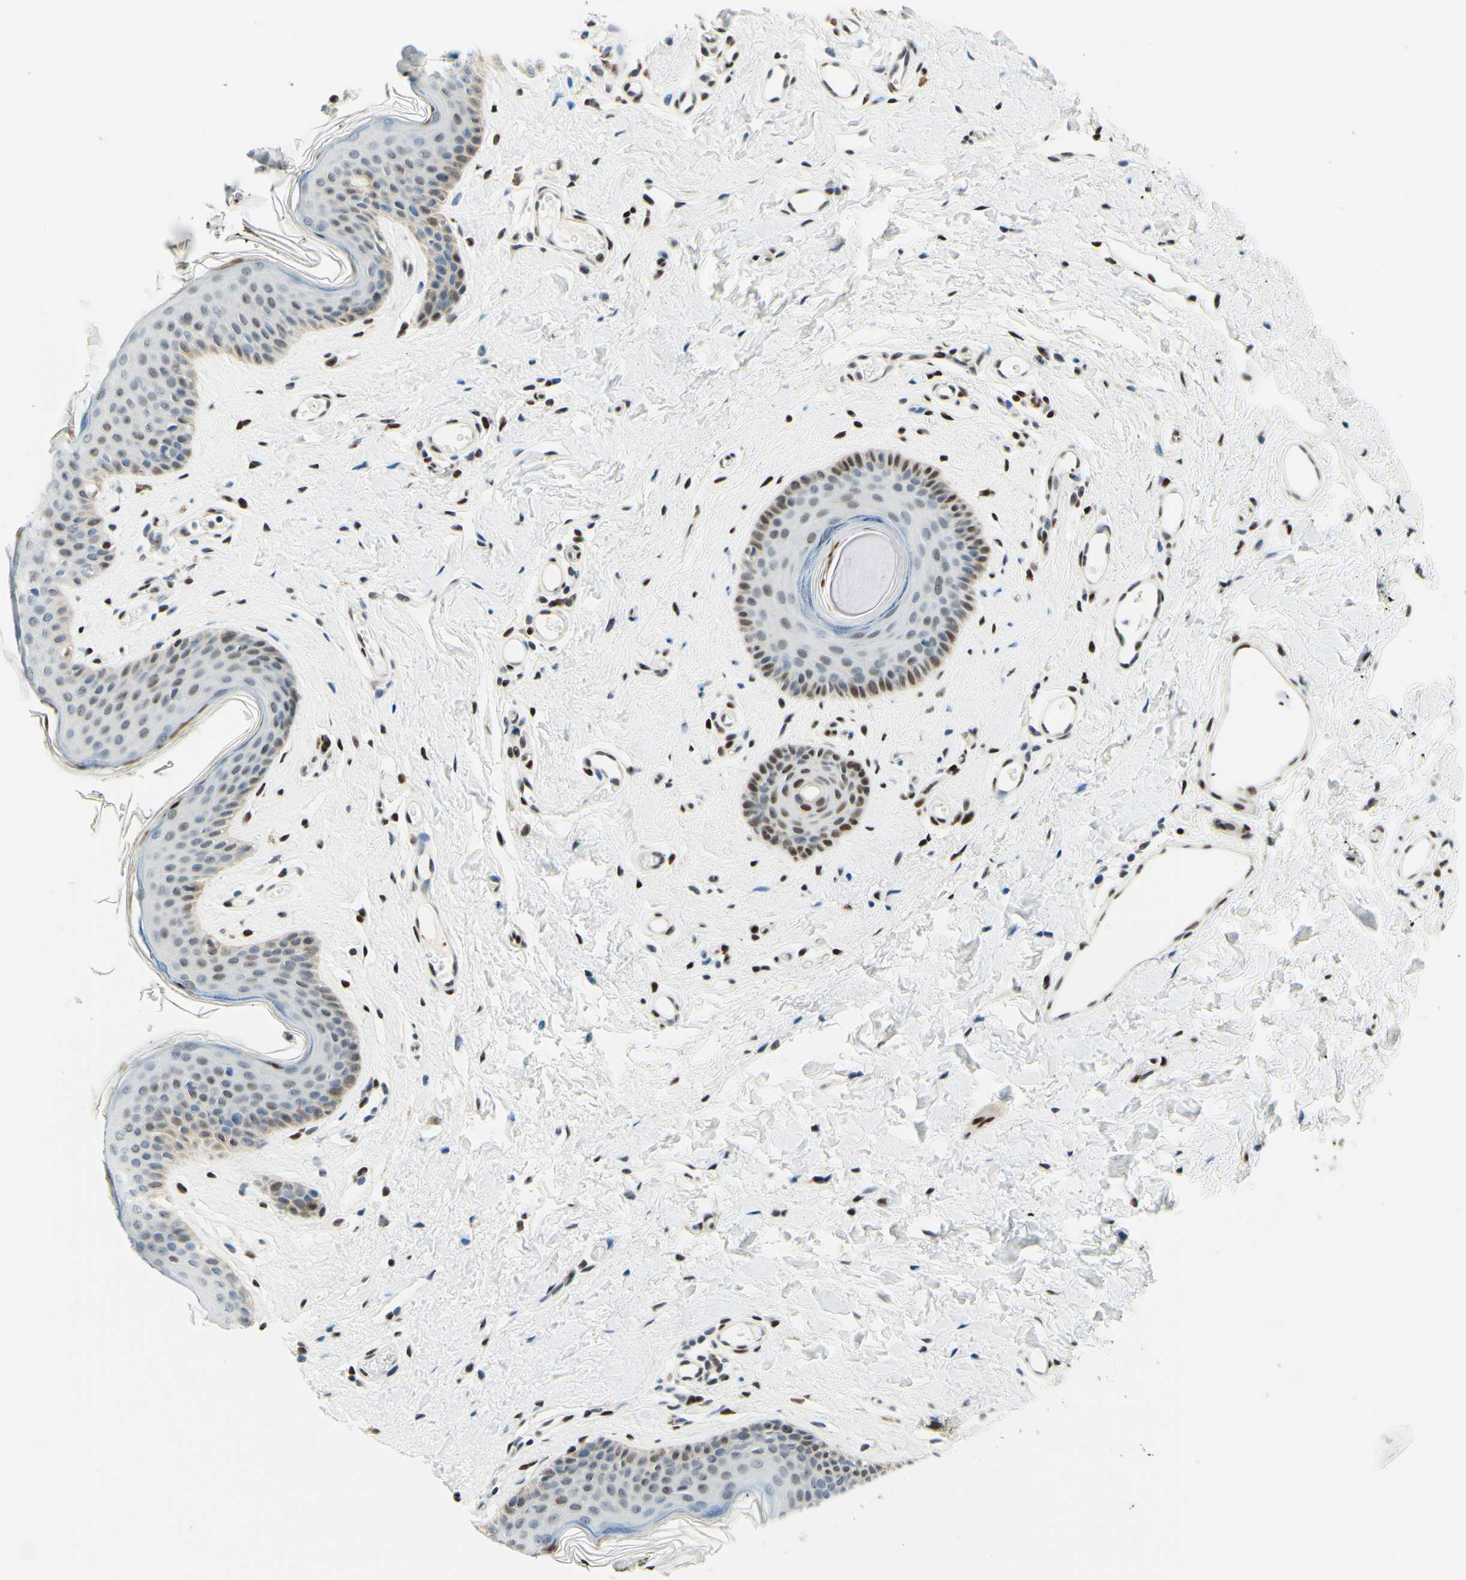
{"staining": {"intensity": "moderate", "quantity": "<25%", "location": "cytoplasmic/membranous,nuclear"}, "tissue": "skin", "cell_type": "Epidermal cells", "image_type": "normal", "snomed": [{"axis": "morphology", "description": "Normal tissue, NOS"}, {"axis": "morphology", "description": "Inflammation, NOS"}, {"axis": "topography", "description": "Vulva"}], "caption": "Immunohistochemistry (IHC) micrograph of unremarkable skin: skin stained using immunohistochemistry demonstrates low levels of moderate protein expression localized specifically in the cytoplasmic/membranous,nuclear of epidermal cells, appearing as a cytoplasmic/membranous,nuclear brown color.", "gene": "CBX7", "patient": {"sex": "female", "age": 84}}